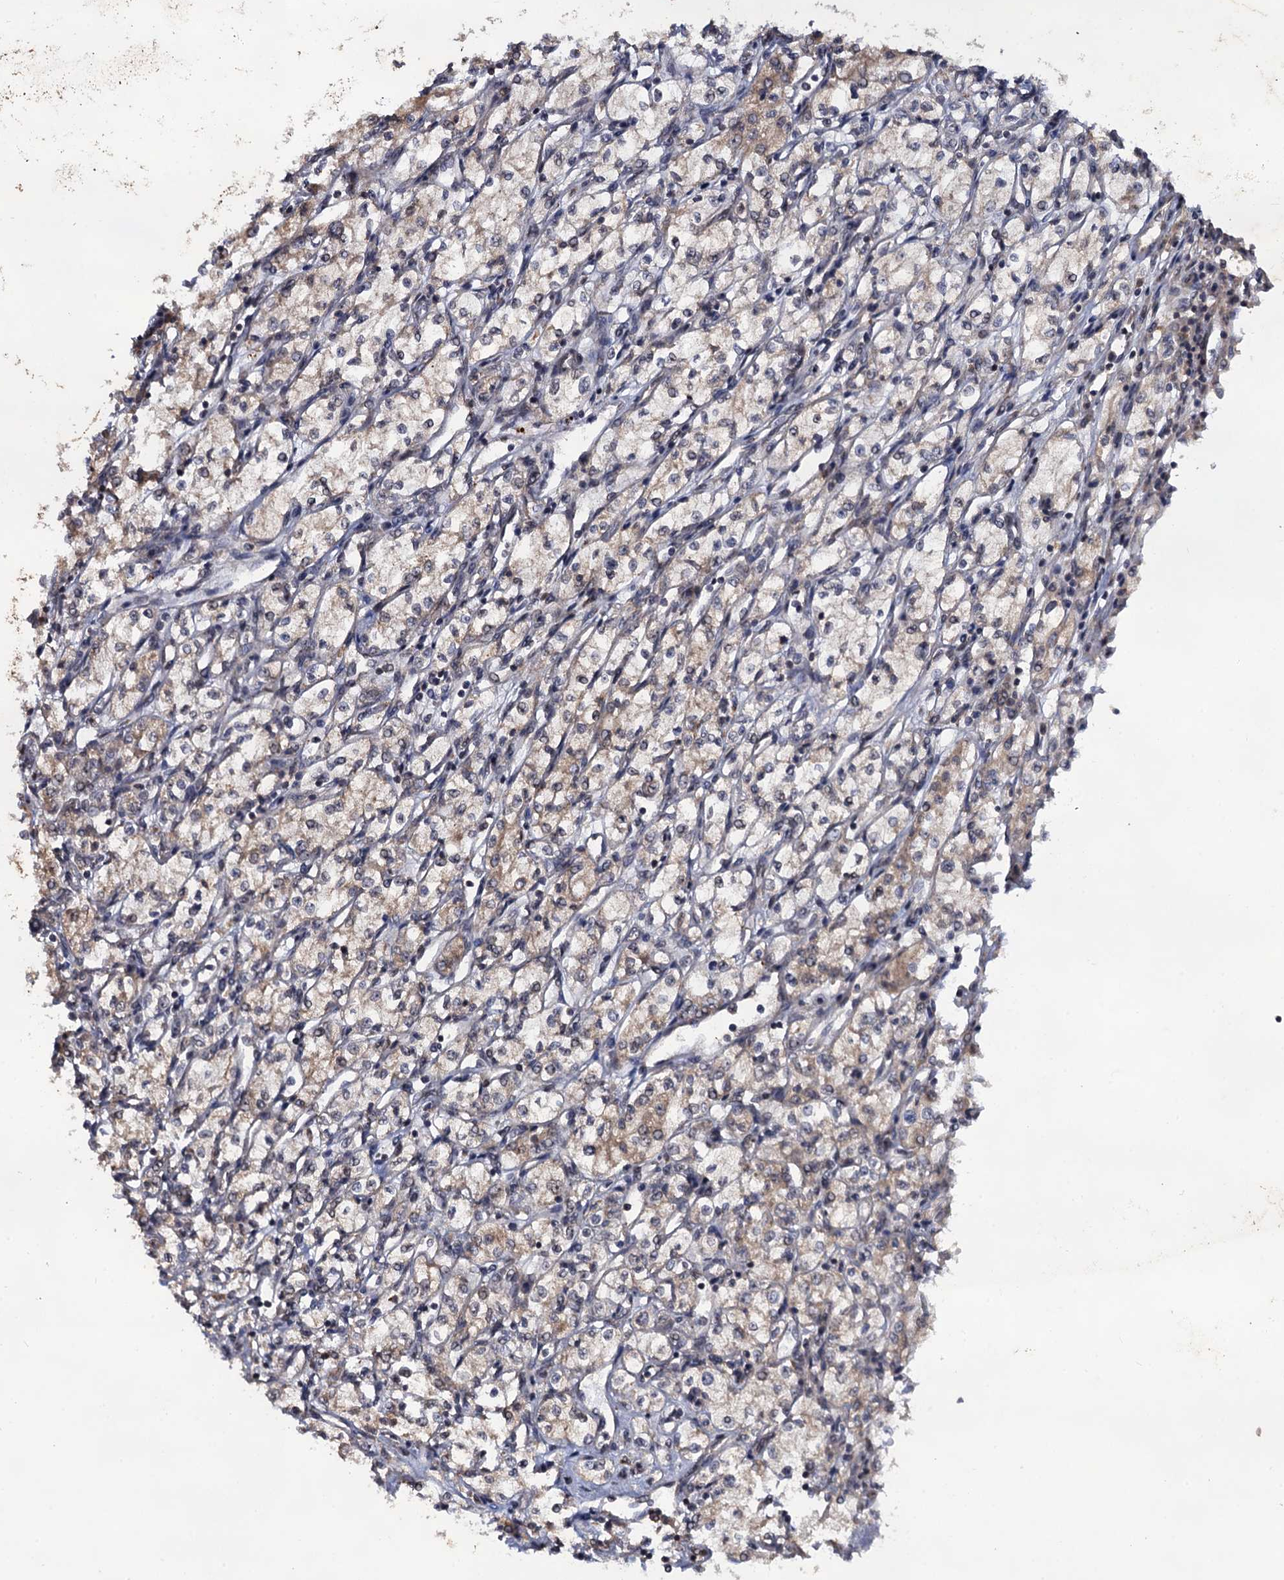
{"staining": {"intensity": "weak", "quantity": "25%-75%", "location": "cytoplasmic/membranous"}, "tissue": "renal cancer", "cell_type": "Tumor cells", "image_type": "cancer", "snomed": [{"axis": "morphology", "description": "Adenocarcinoma, NOS"}, {"axis": "topography", "description": "Kidney"}], "caption": "Human adenocarcinoma (renal) stained with a brown dye displays weak cytoplasmic/membranous positive staining in about 25%-75% of tumor cells.", "gene": "LRRC63", "patient": {"sex": "male", "age": 59}}